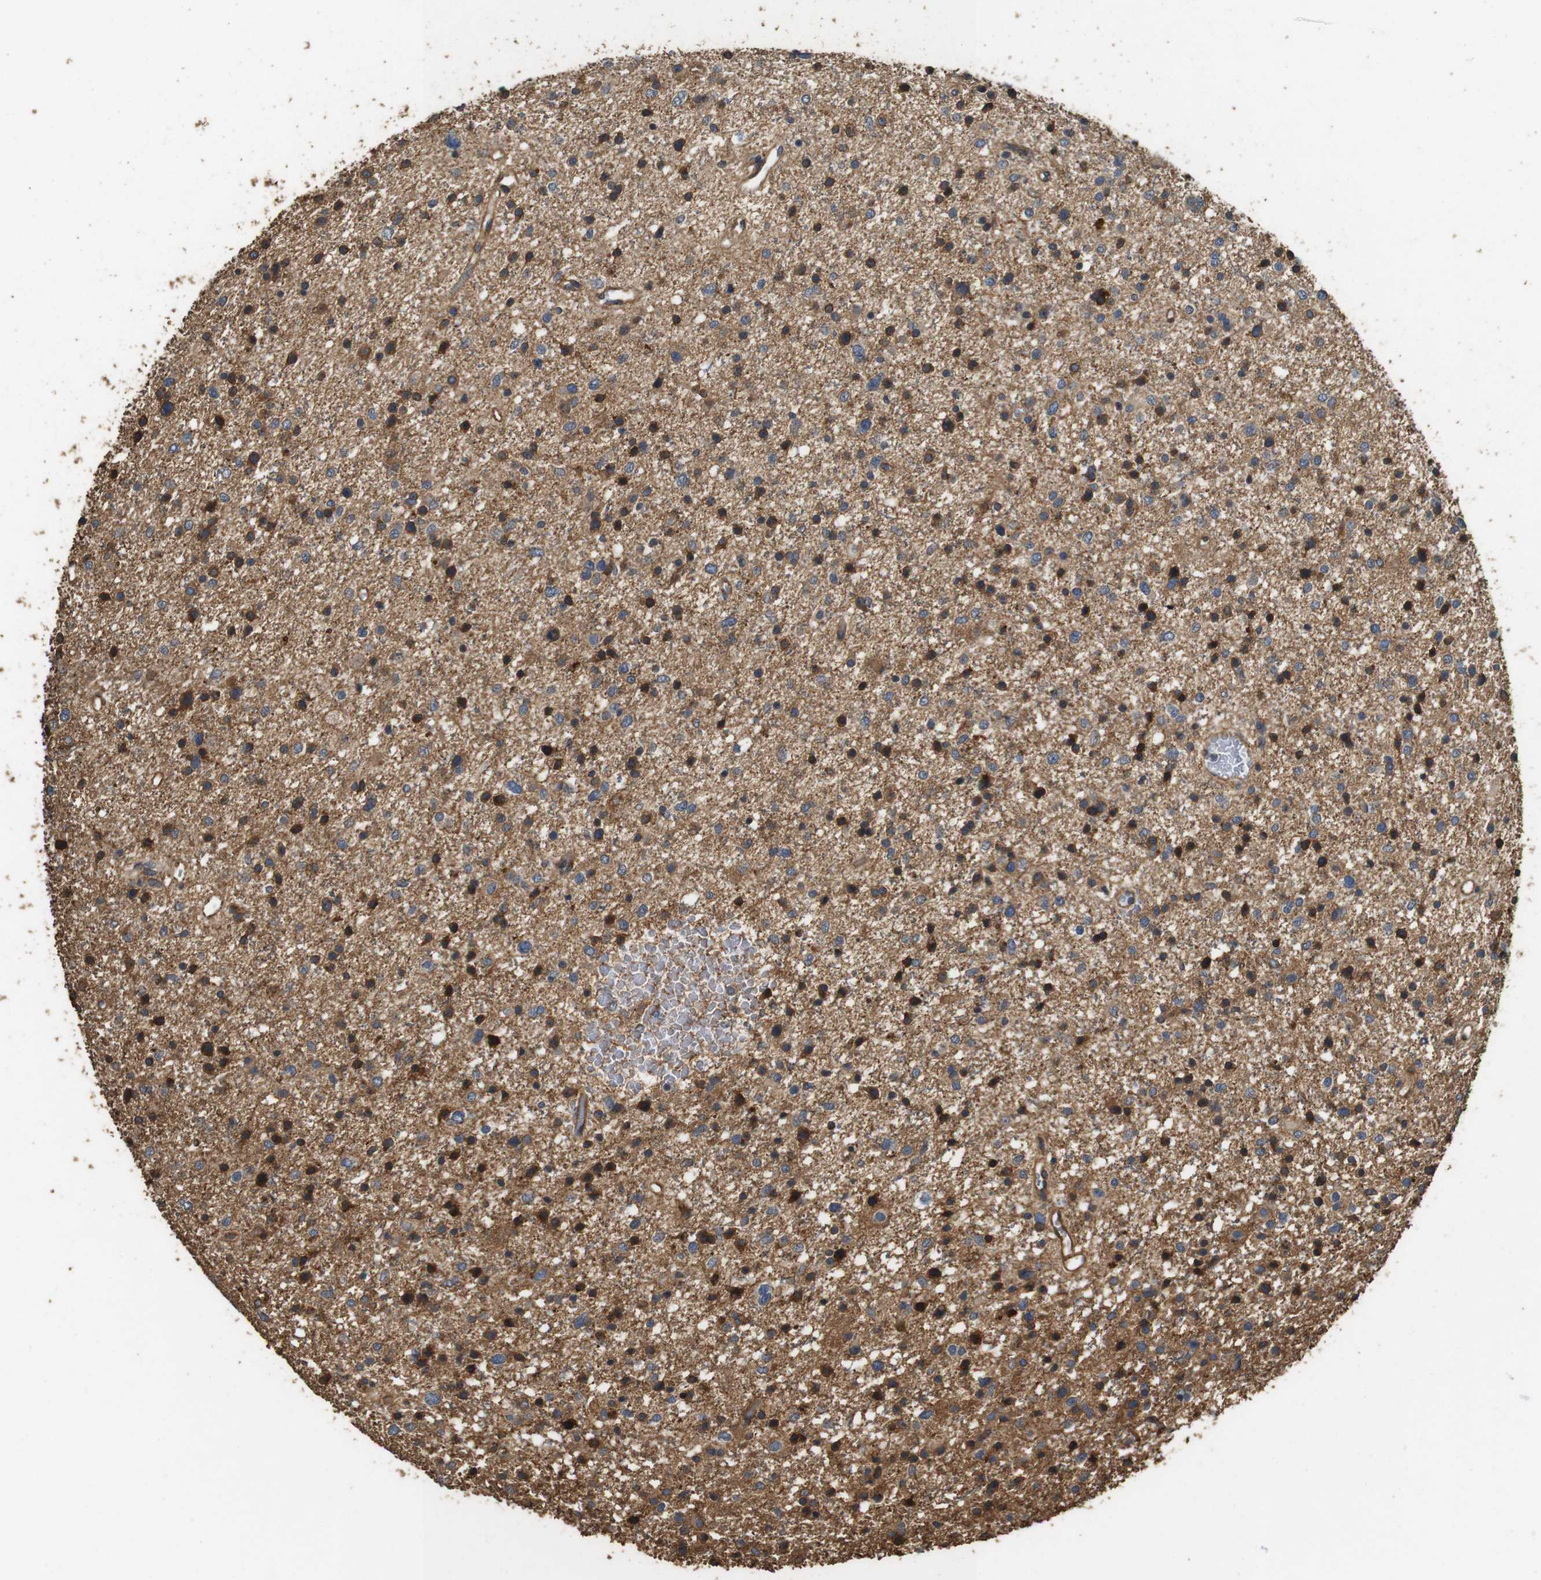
{"staining": {"intensity": "strong", "quantity": "25%-75%", "location": "cytoplasmic/membranous"}, "tissue": "glioma", "cell_type": "Tumor cells", "image_type": "cancer", "snomed": [{"axis": "morphology", "description": "Glioma, malignant, Low grade"}, {"axis": "topography", "description": "Brain"}], "caption": "Brown immunohistochemical staining in human low-grade glioma (malignant) displays strong cytoplasmic/membranous expression in about 25%-75% of tumor cells. (DAB (3,3'-diaminobenzidine) IHC, brown staining for protein, blue staining for nuclei).", "gene": "CNPY4", "patient": {"sex": "female", "age": 37}}